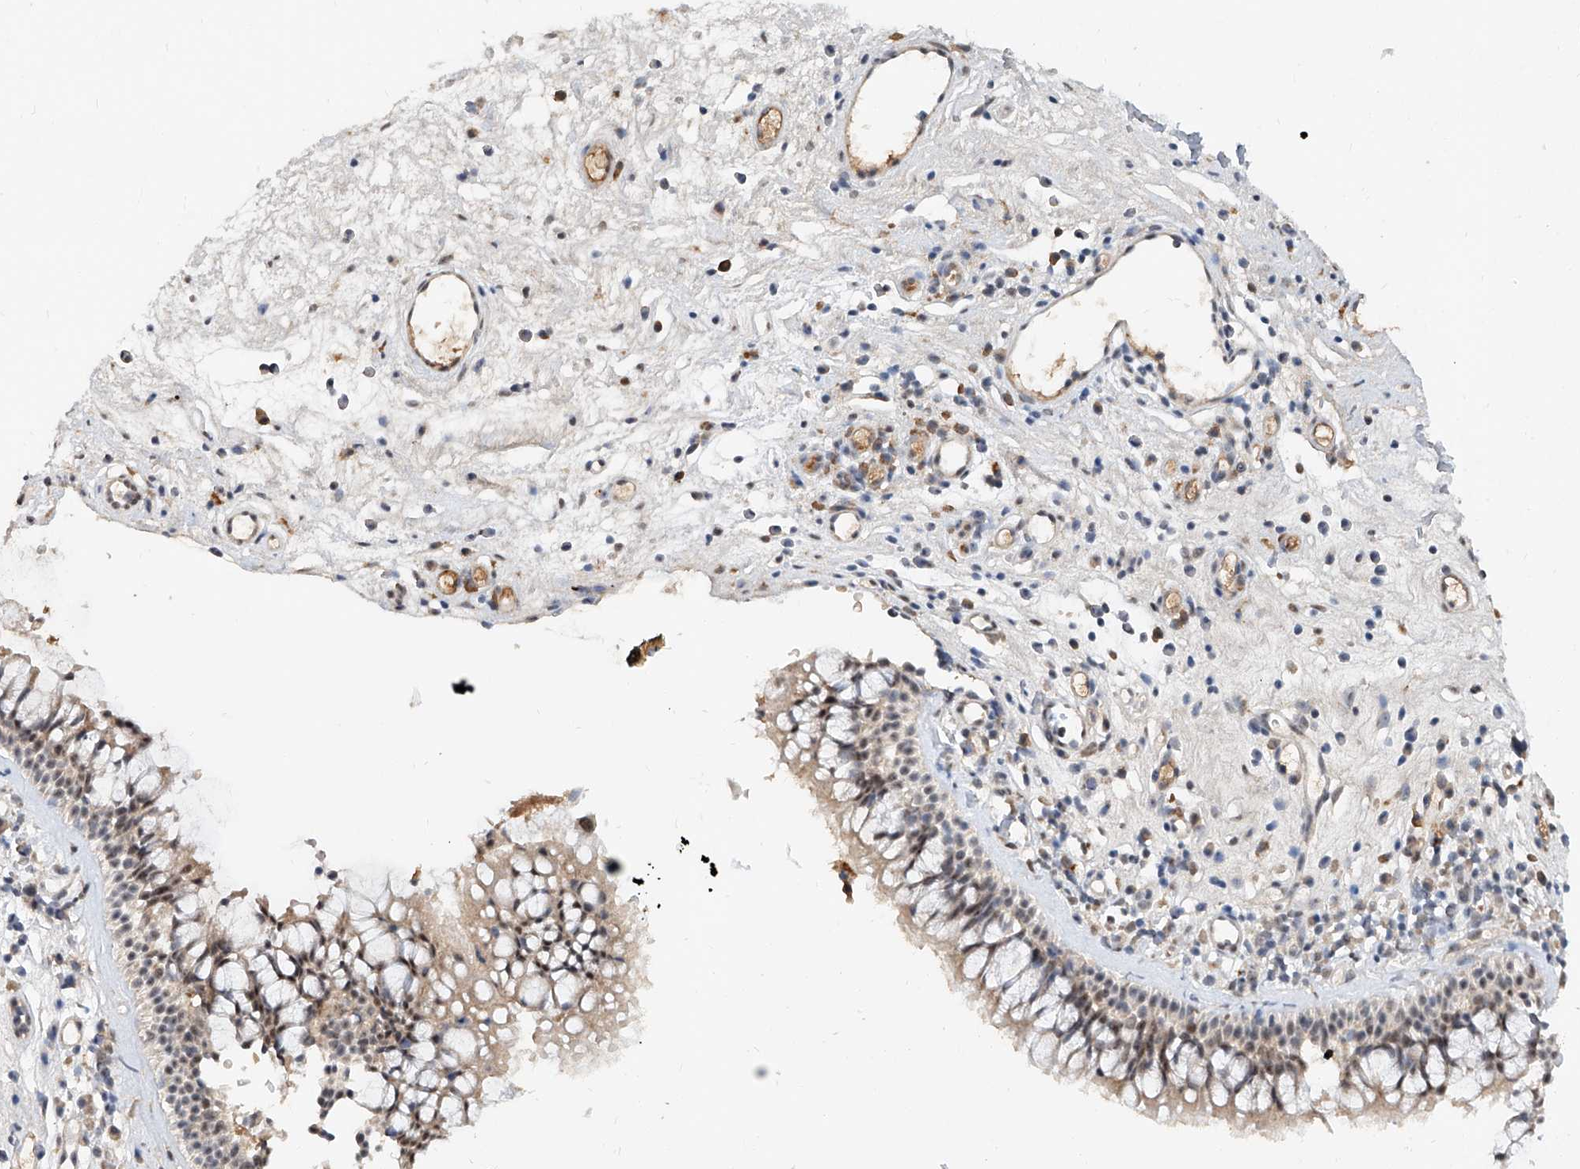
{"staining": {"intensity": "weak", "quantity": "25%-75%", "location": "cytoplasmic/membranous,nuclear"}, "tissue": "nasopharynx", "cell_type": "Respiratory epithelial cells", "image_type": "normal", "snomed": [{"axis": "morphology", "description": "Normal tissue, NOS"}, {"axis": "morphology", "description": "Inflammation, NOS"}, {"axis": "morphology", "description": "Malignant melanoma, Metastatic site"}, {"axis": "topography", "description": "Nasopharynx"}], "caption": "This is an image of immunohistochemistry staining of normal nasopharynx, which shows weak positivity in the cytoplasmic/membranous,nuclear of respiratory epithelial cells.", "gene": "CARMIL3", "patient": {"sex": "male", "age": 70}}